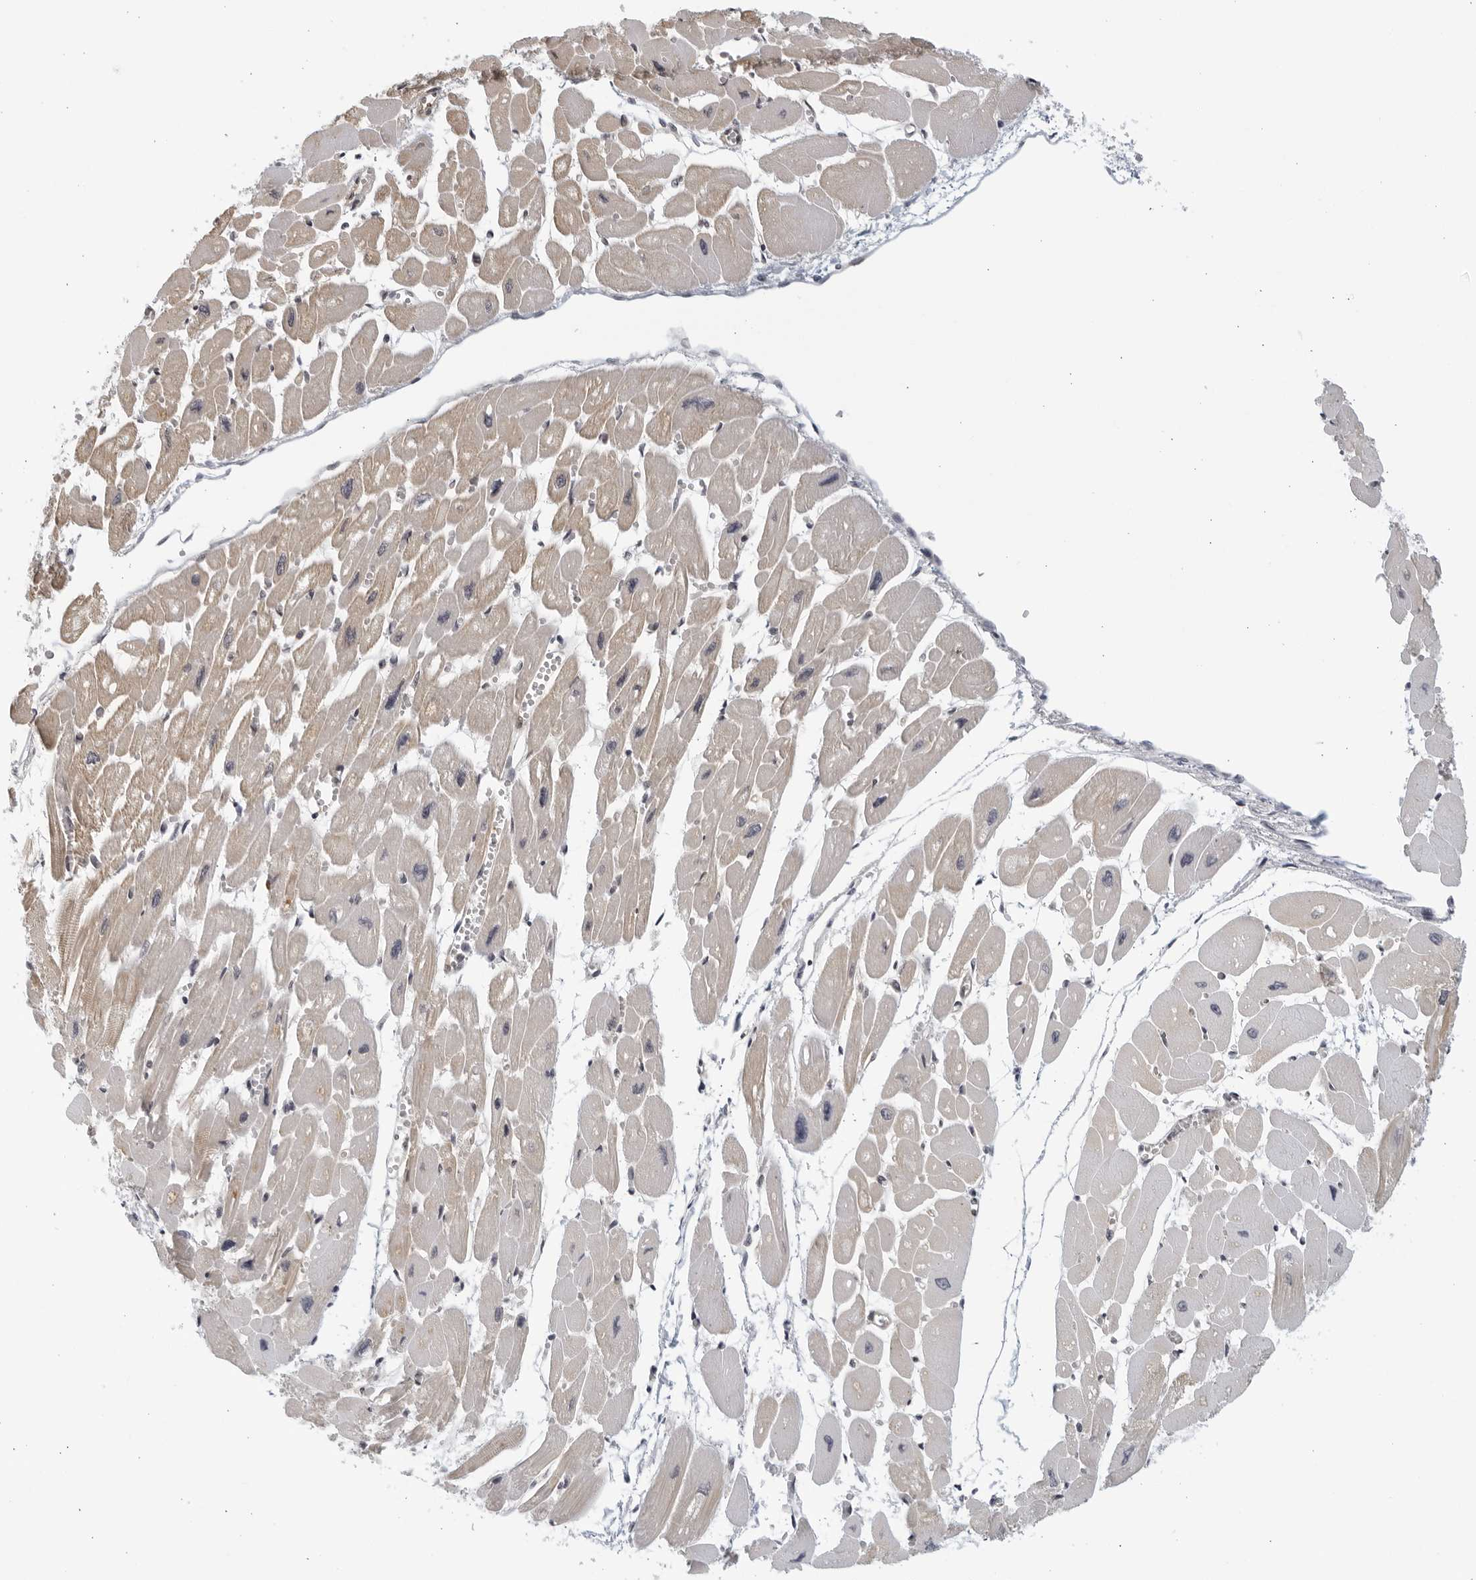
{"staining": {"intensity": "moderate", "quantity": "<25%", "location": "cytoplasmic/membranous"}, "tissue": "heart muscle", "cell_type": "Cardiomyocytes", "image_type": "normal", "snomed": [{"axis": "morphology", "description": "Normal tissue, NOS"}, {"axis": "topography", "description": "Heart"}], "caption": "High-magnification brightfield microscopy of unremarkable heart muscle stained with DAB (3,3'-diaminobenzidine) (brown) and counterstained with hematoxylin (blue). cardiomyocytes exhibit moderate cytoplasmic/membranous positivity is seen in approximately<25% of cells.", "gene": "SERTAD4", "patient": {"sex": "female", "age": 54}}